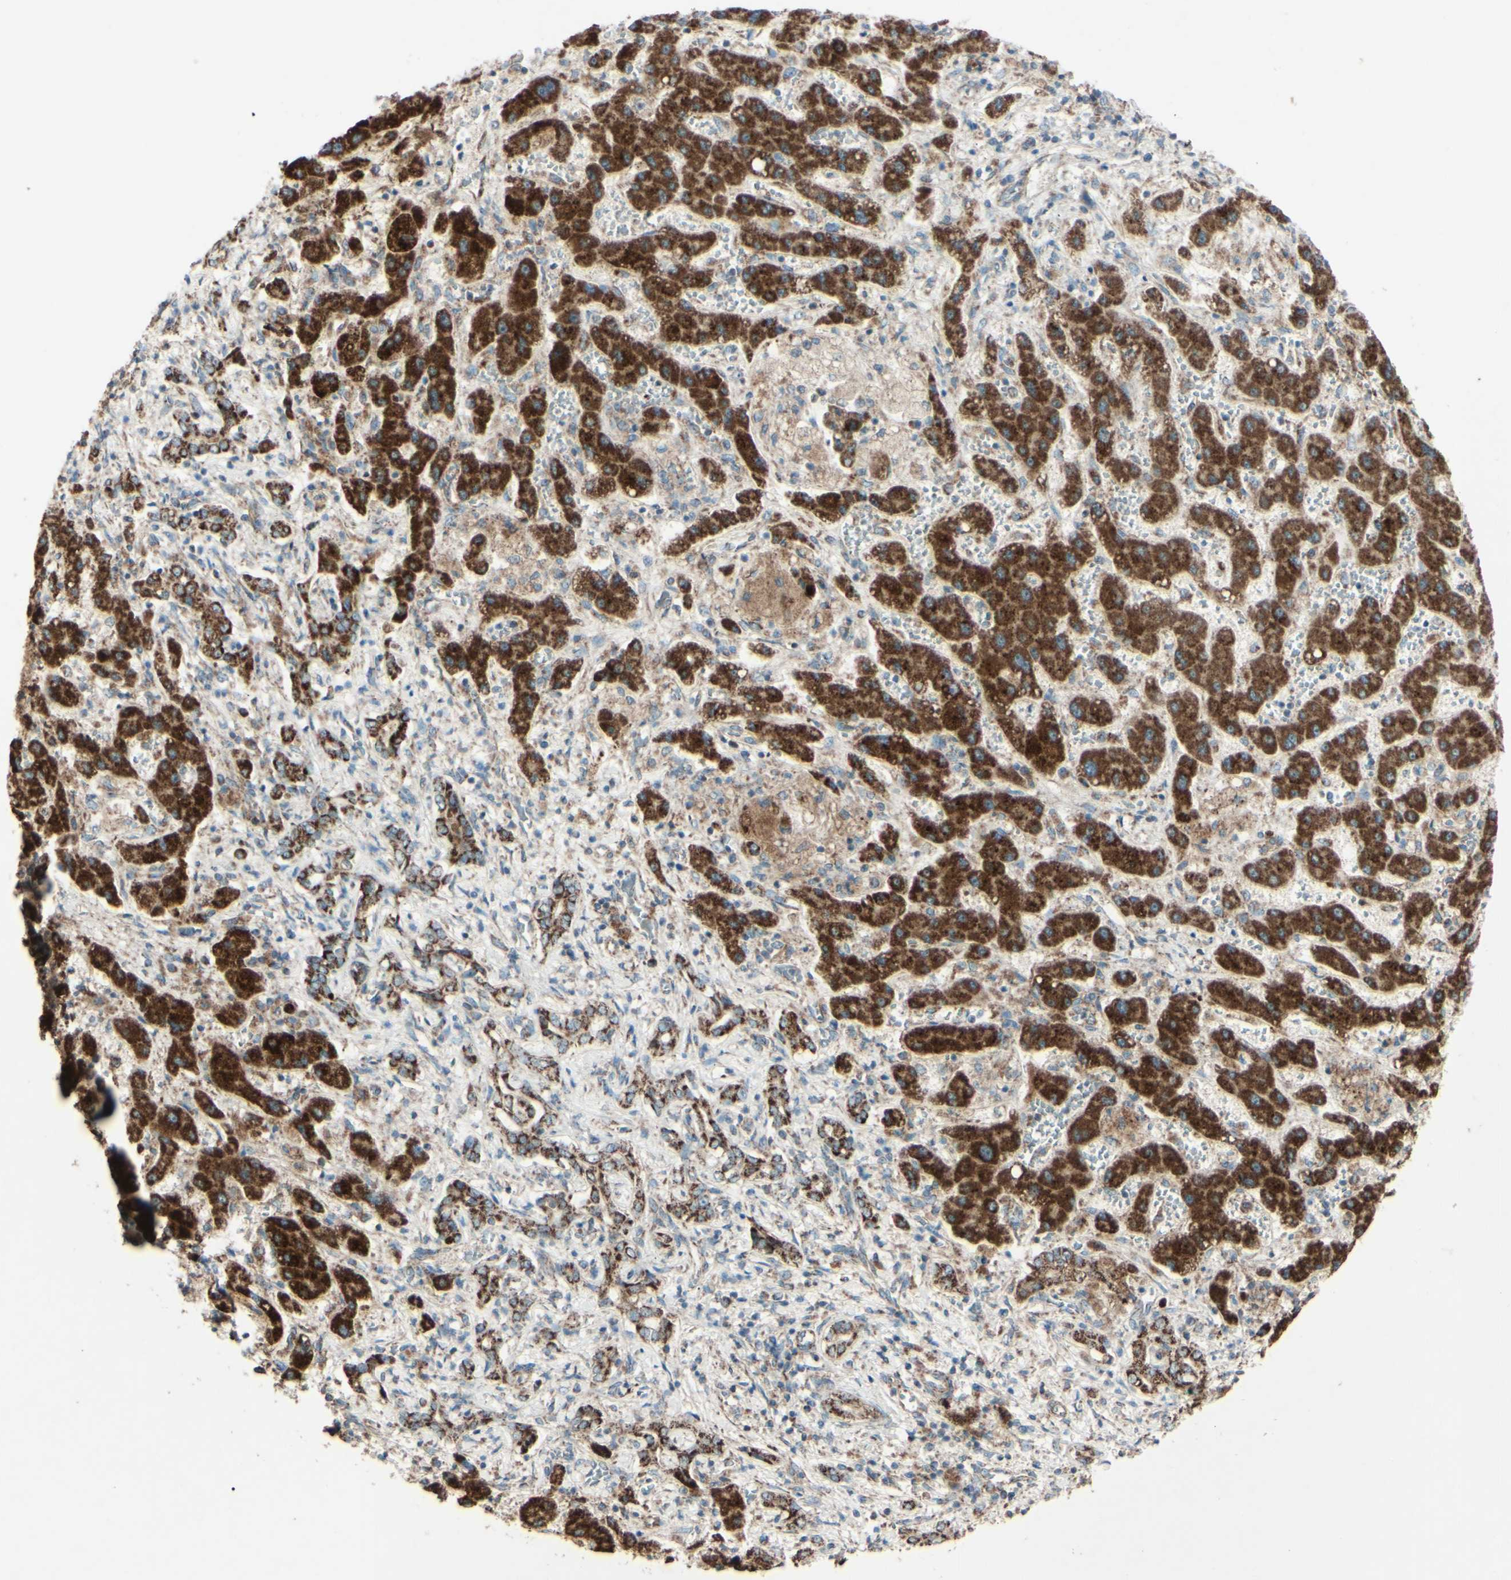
{"staining": {"intensity": "strong", "quantity": ">75%", "location": "cytoplasmic/membranous"}, "tissue": "liver cancer", "cell_type": "Tumor cells", "image_type": "cancer", "snomed": [{"axis": "morphology", "description": "Cholangiocarcinoma"}, {"axis": "topography", "description": "Liver"}], "caption": "Approximately >75% of tumor cells in human liver cancer display strong cytoplasmic/membranous protein expression as visualized by brown immunohistochemical staining.", "gene": "RHOT1", "patient": {"sex": "male", "age": 50}}